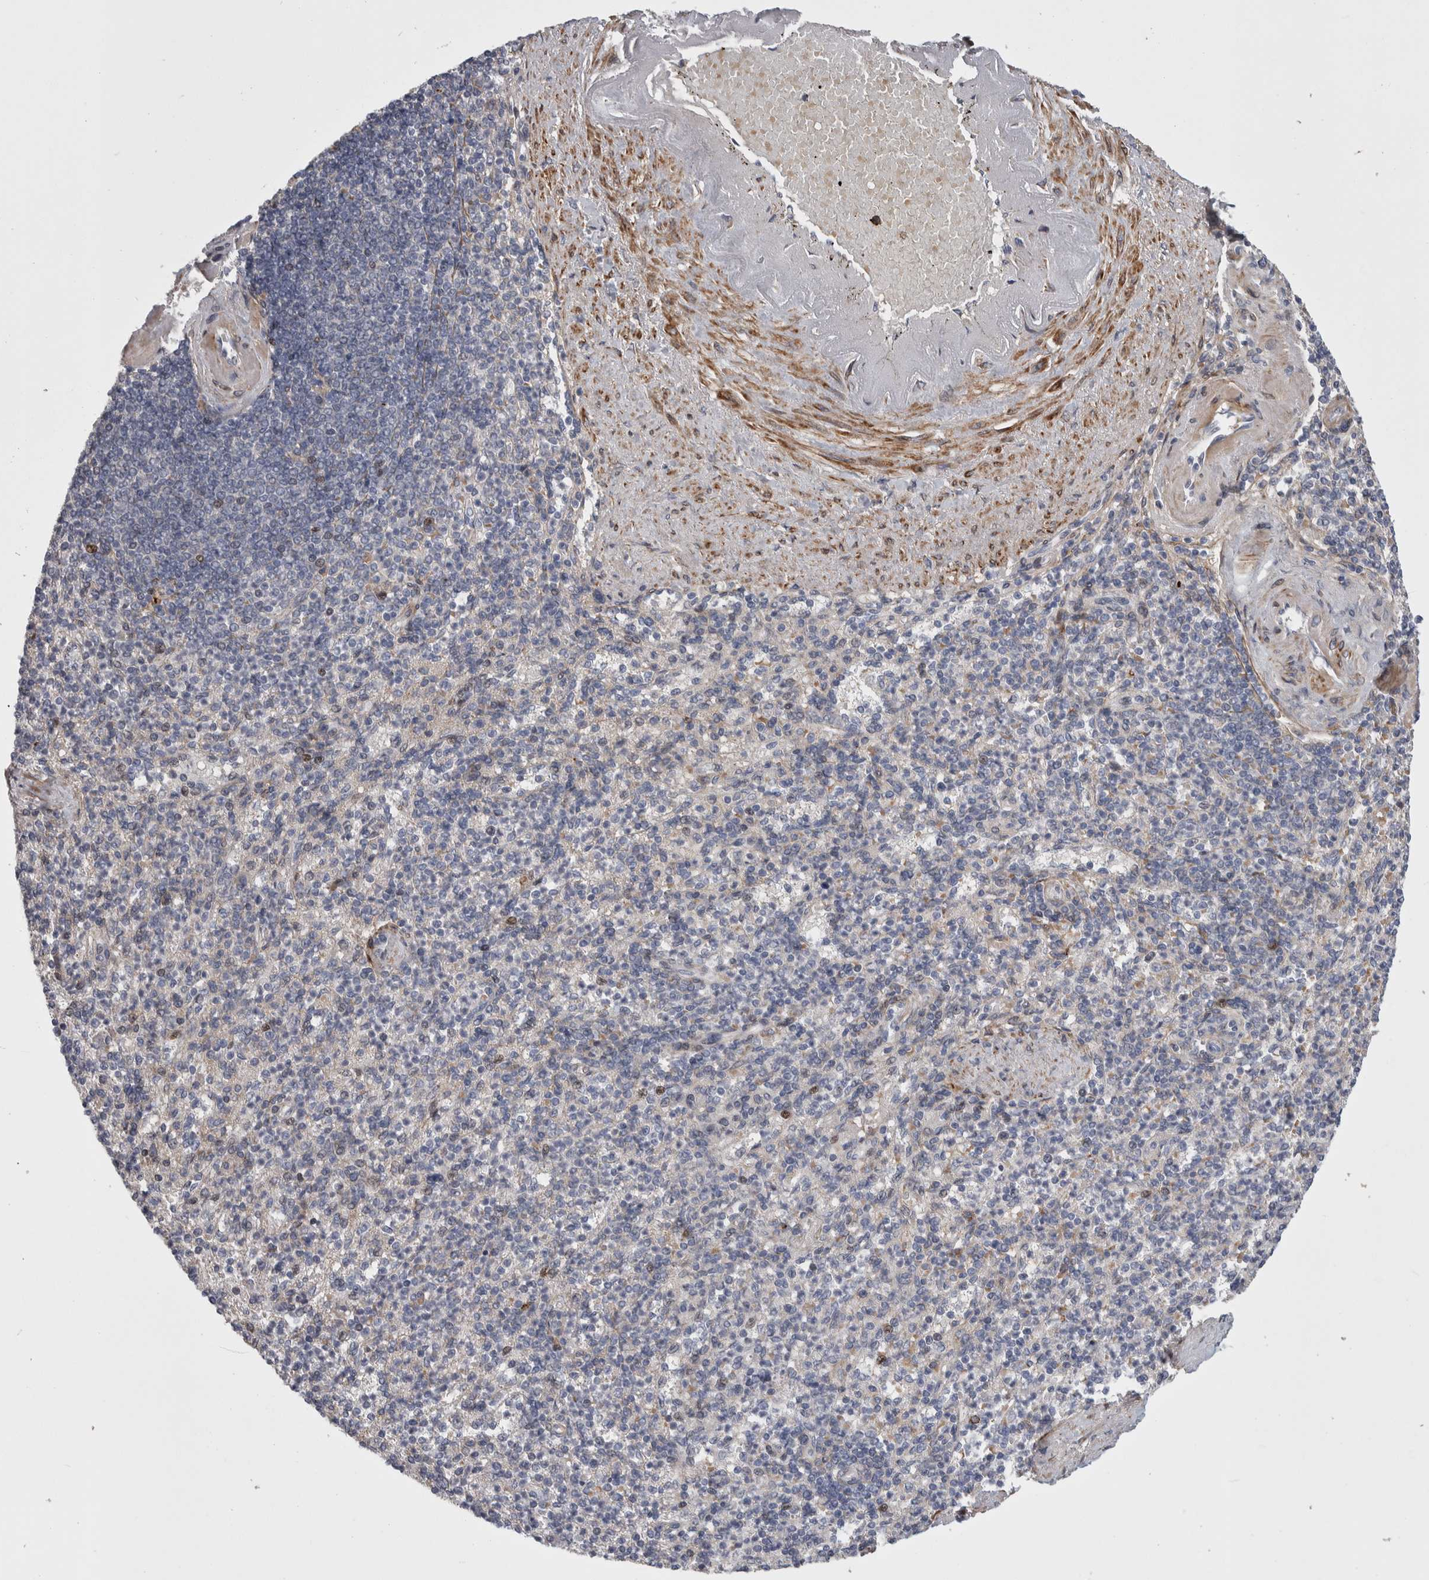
{"staining": {"intensity": "negative", "quantity": "none", "location": "none"}, "tissue": "spleen", "cell_type": "Cells in red pulp", "image_type": "normal", "snomed": [{"axis": "morphology", "description": "Normal tissue, NOS"}, {"axis": "topography", "description": "Spleen"}], "caption": "There is no significant positivity in cells in red pulp of spleen. (Immunohistochemistry, brightfield microscopy, high magnification).", "gene": "PSMG3", "patient": {"sex": "female", "age": 74}}